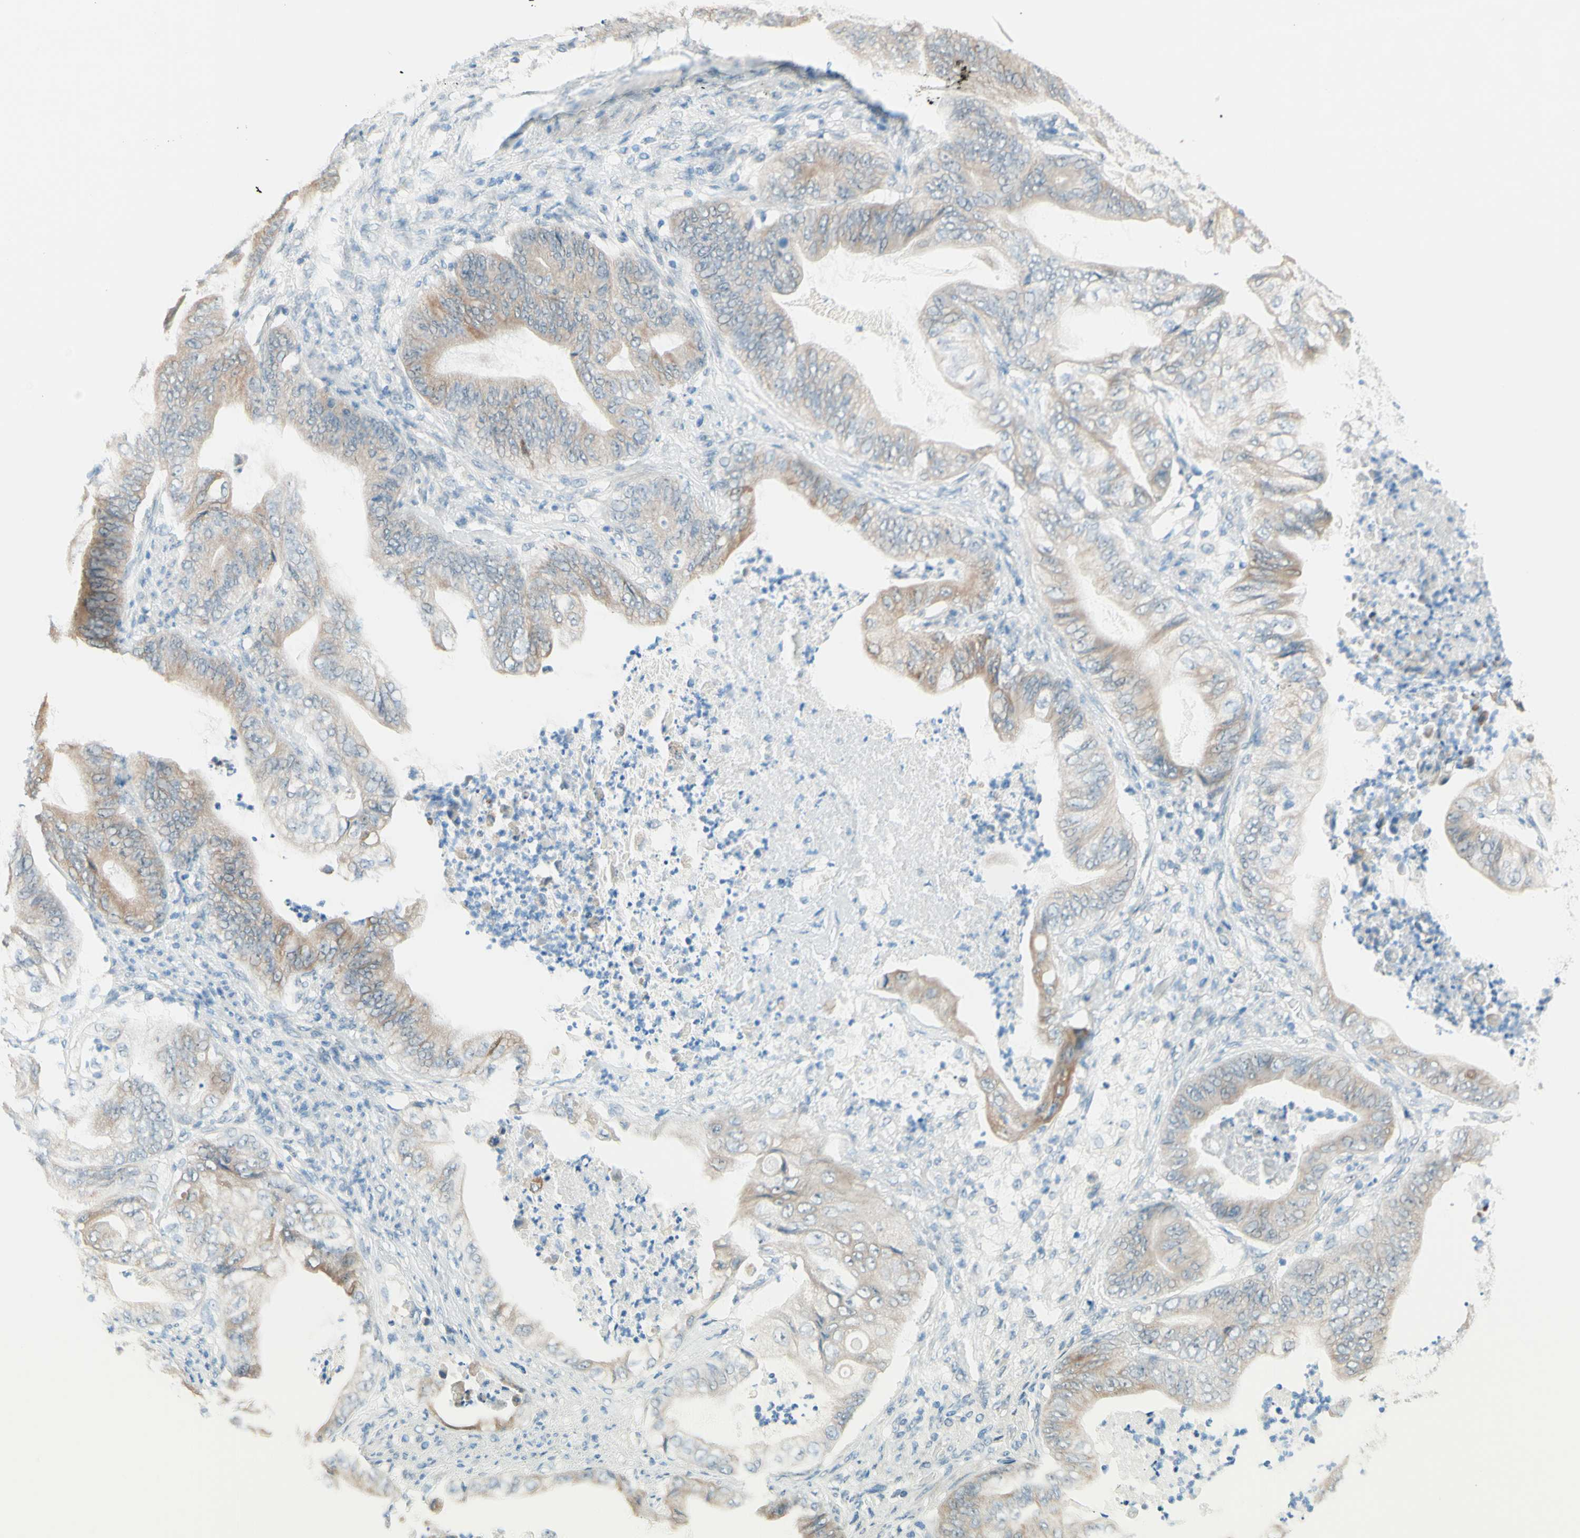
{"staining": {"intensity": "weak", "quantity": "25%-75%", "location": "cytoplasmic/membranous"}, "tissue": "stomach cancer", "cell_type": "Tumor cells", "image_type": "cancer", "snomed": [{"axis": "morphology", "description": "Adenocarcinoma, NOS"}, {"axis": "topography", "description": "Stomach"}], "caption": "Stomach adenocarcinoma tissue exhibits weak cytoplasmic/membranous positivity in approximately 25%-75% of tumor cells", "gene": "JPH1", "patient": {"sex": "female", "age": 73}}